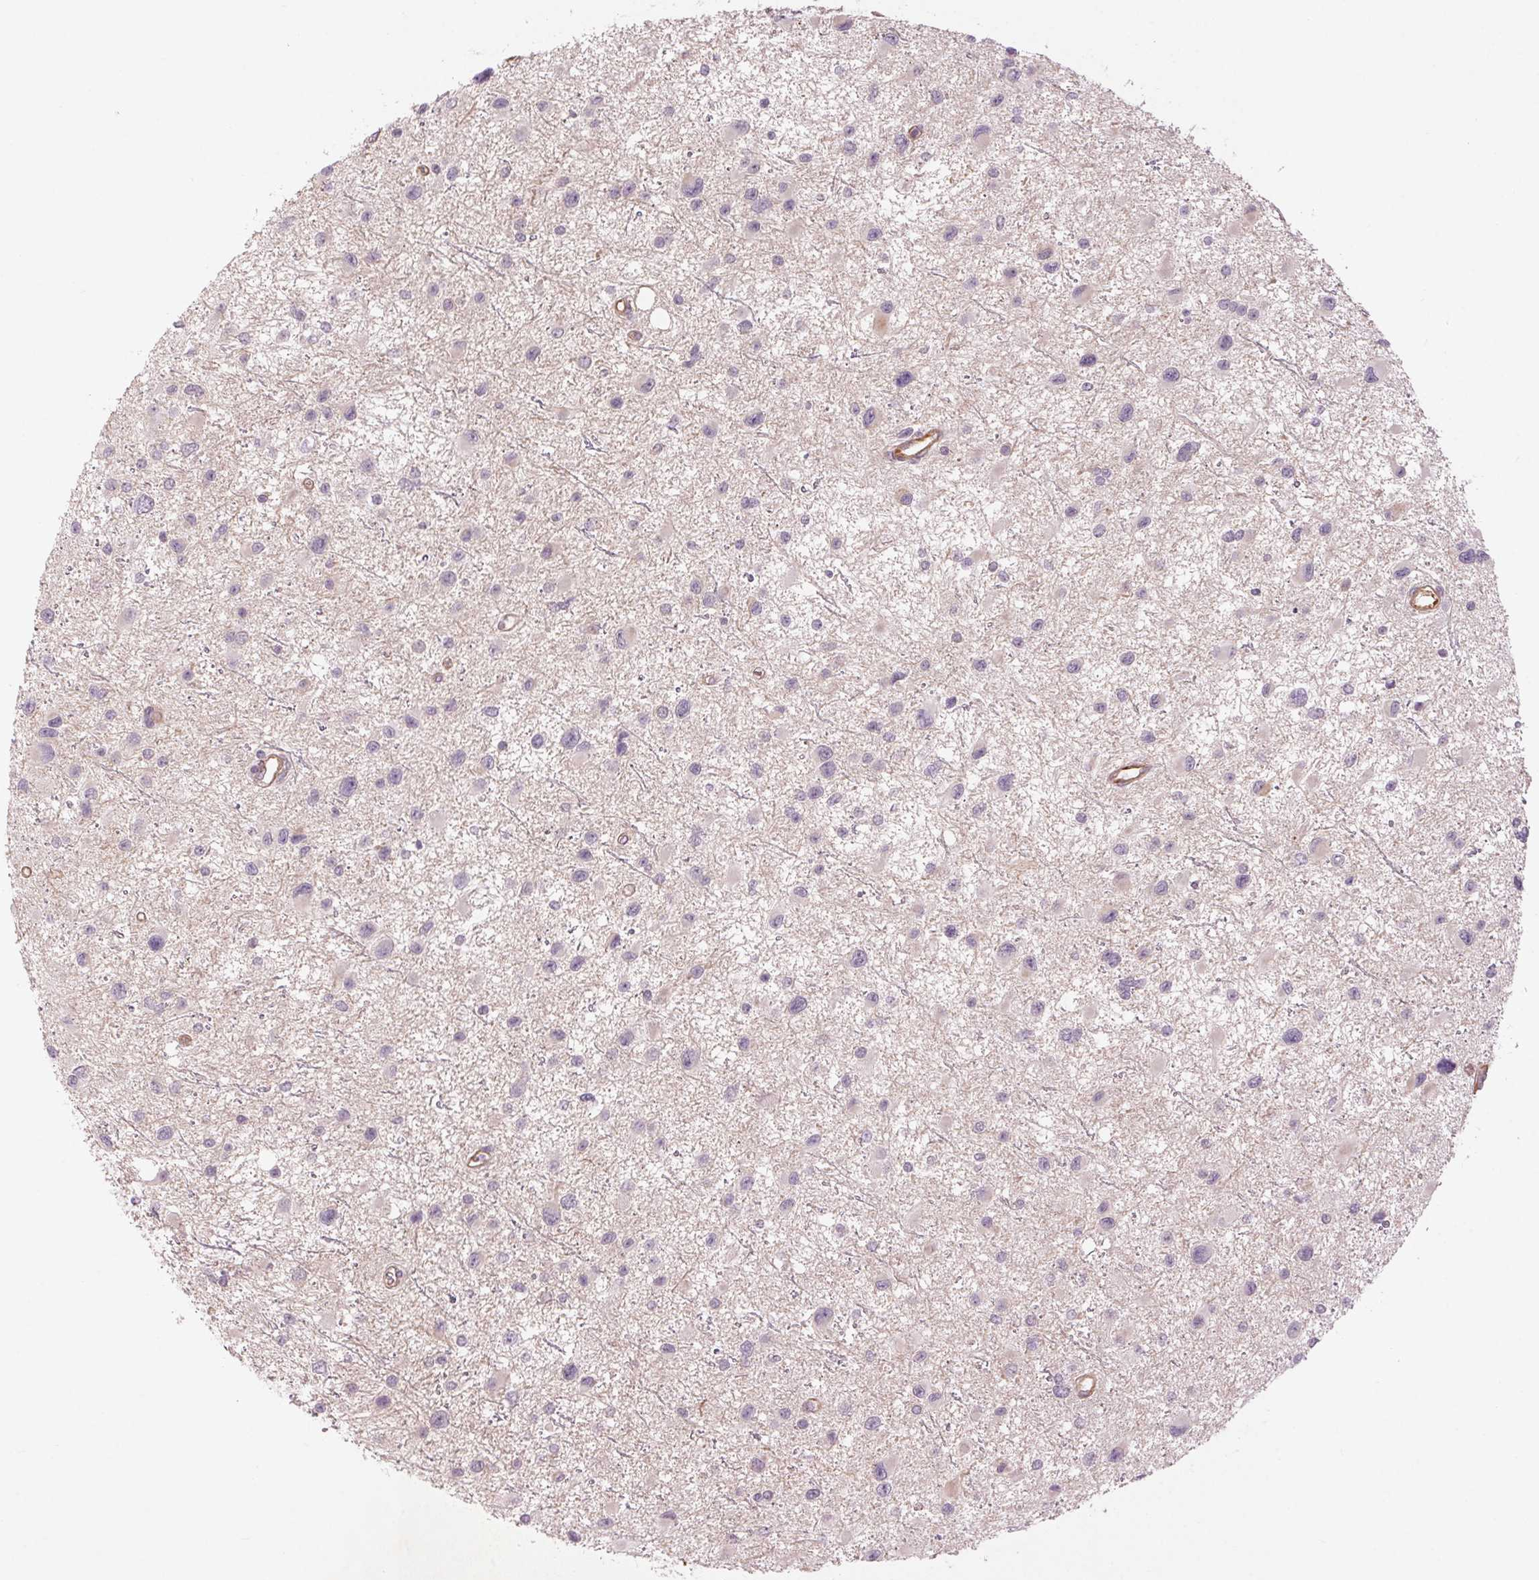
{"staining": {"intensity": "negative", "quantity": "none", "location": "none"}, "tissue": "glioma", "cell_type": "Tumor cells", "image_type": "cancer", "snomed": [{"axis": "morphology", "description": "Glioma, malignant, Low grade"}, {"axis": "topography", "description": "Brain"}], "caption": "High power microscopy micrograph of an IHC photomicrograph of low-grade glioma (malignant), revealing no significant expression in tumor cells.", "gene": "CCSER1", "patient": {"sex": "female", "age": 32}}